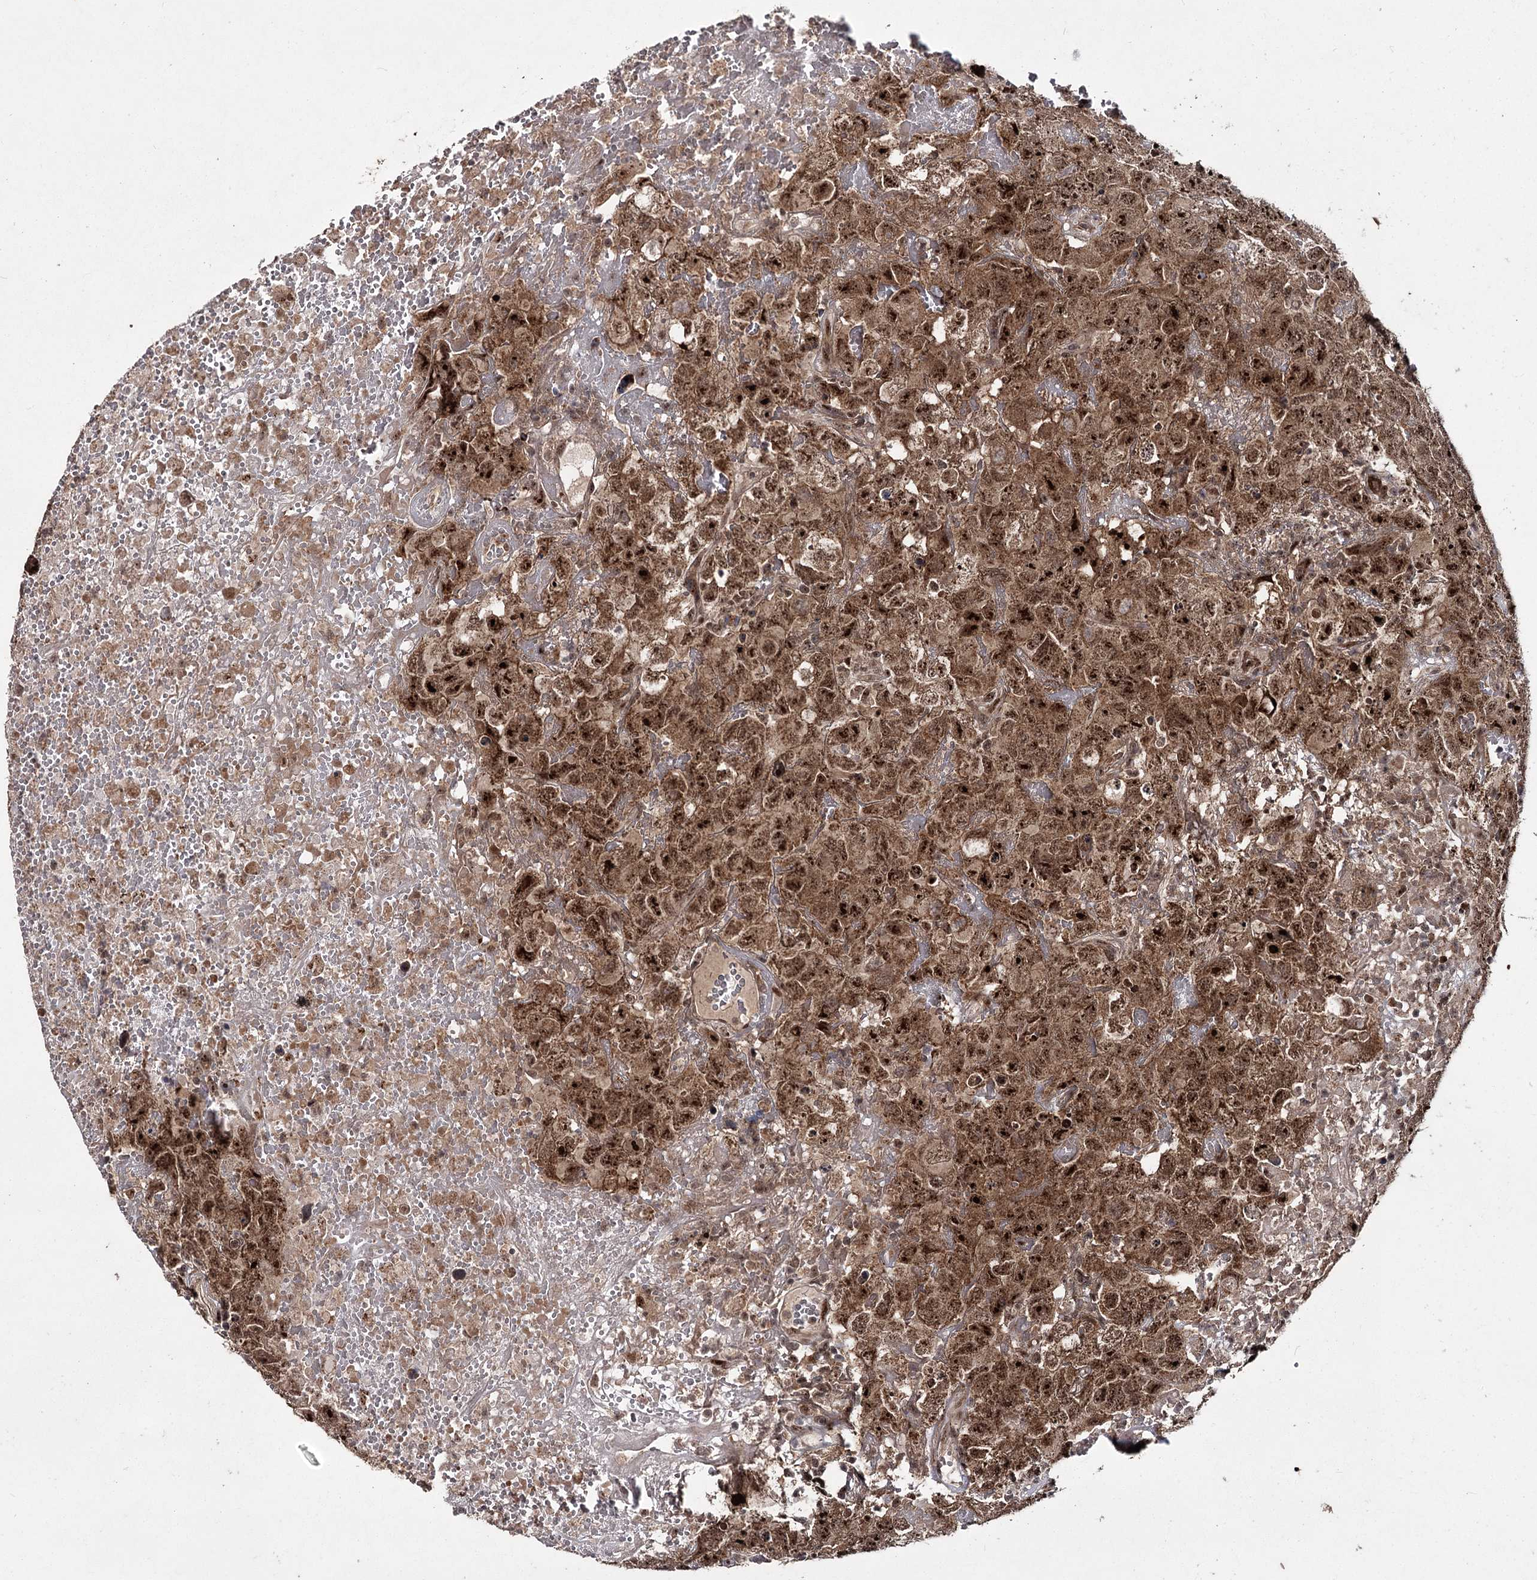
{"staining": {"intensity": "moderate", "quantity": ">75%", "location": "cytoplasmic/membranous,nuclear"}, "tissue": "testis cancer", "cell_type": "Tumor cells", "image_type": "cancer", "snomed": [{"axis": "morphology", "description": "Carcinoma, Embryonal, NOS"}, {"axis": "topography", "description": "Testis"}], "caption": "A photomicrograph of human testis cancer (embryonal carcinoma) stained for a protein reveals moderate cytoplasmic/membranous and nuclear brown staining in tumor cells.", "gene": "MKNK2", "patient": {"sex": "male", "age": 45}}